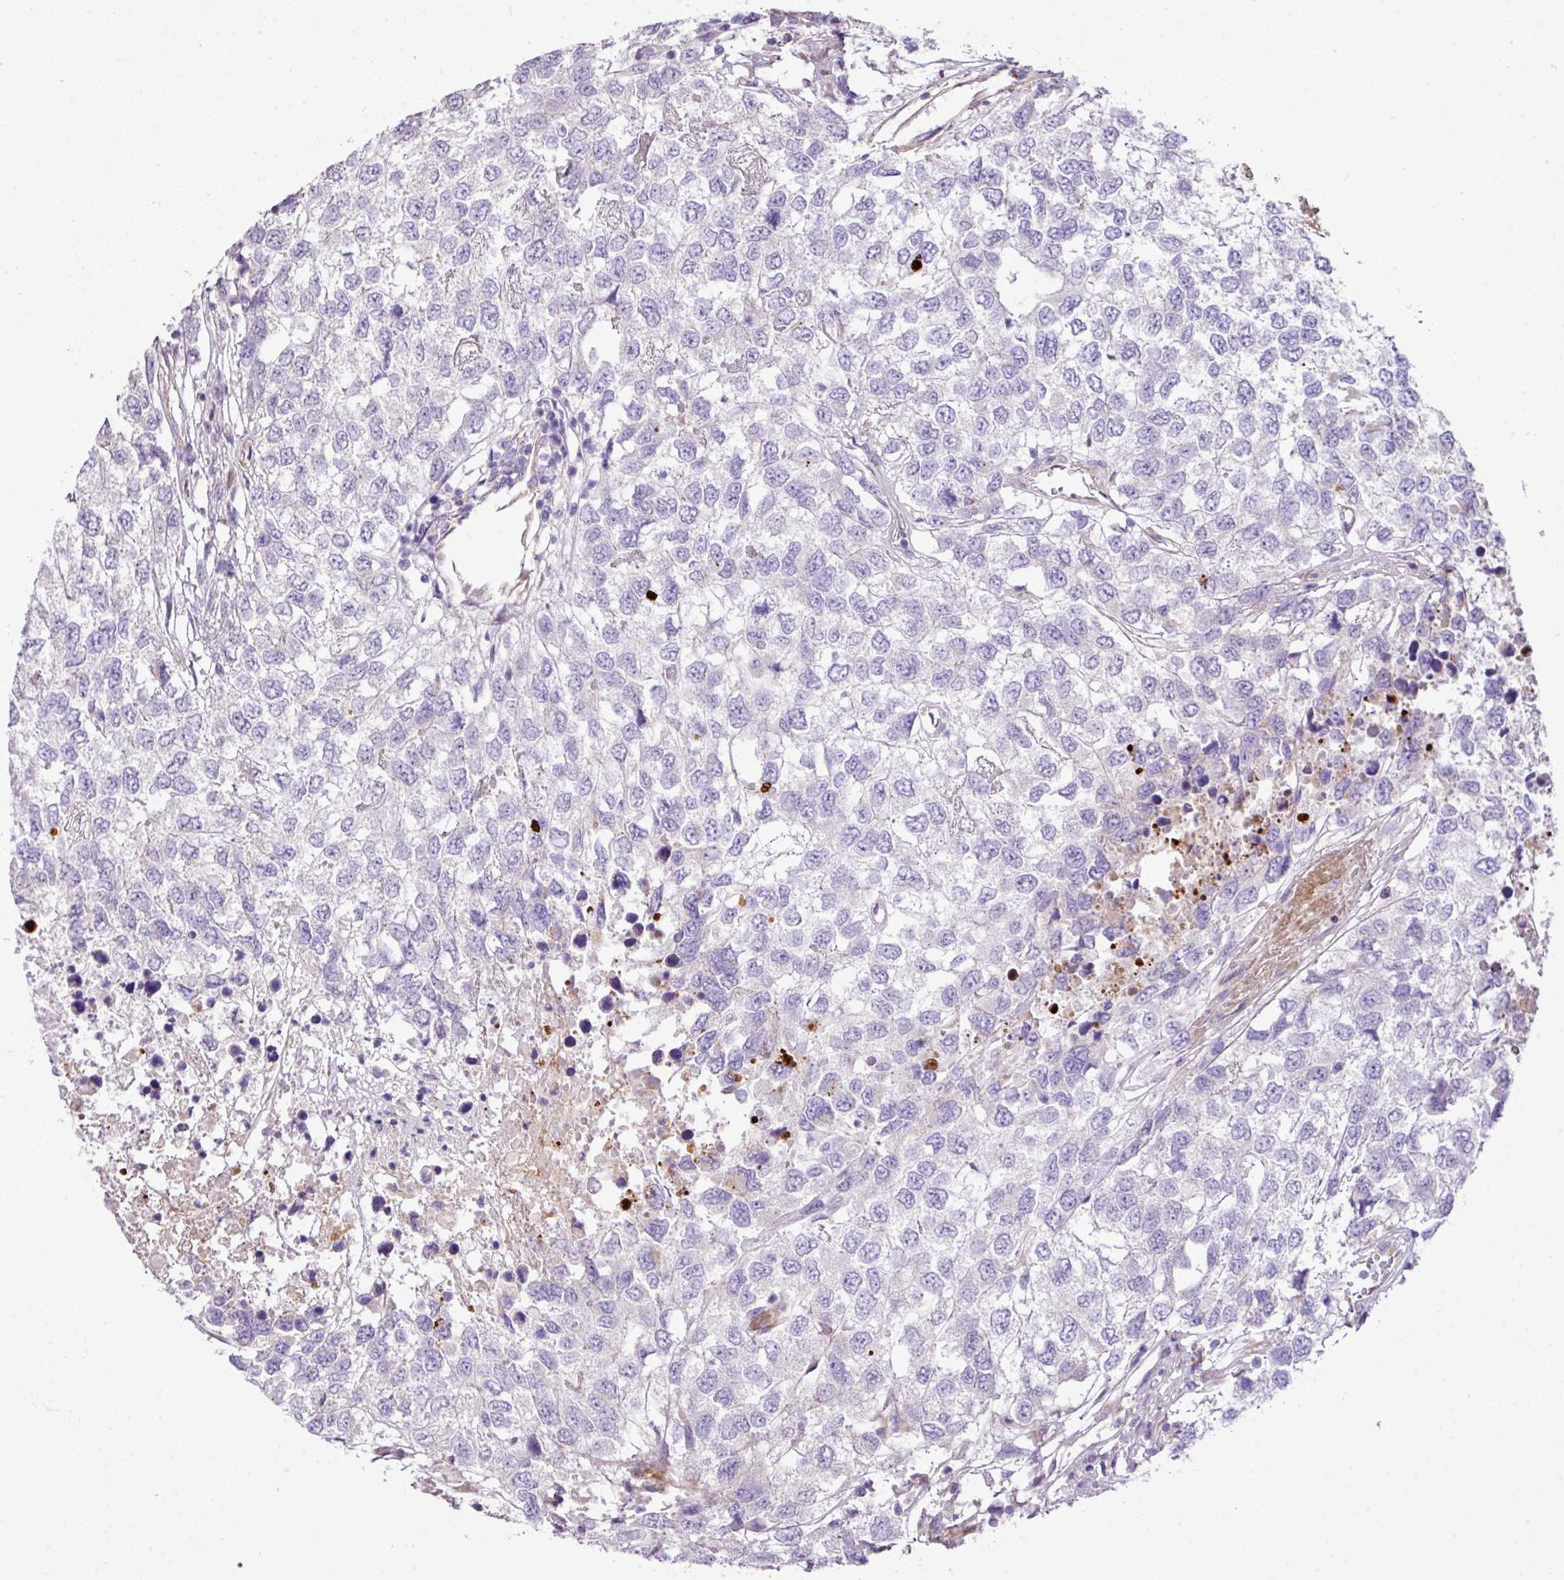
{"staining": {"intensity": "negative", "quantity": "none", "location": "none"}, "tissue": "testis cancer", "cell_type": "Tumor cells", "image_type": "cancer", "snomed": [{"axis": "morphology", "description": "Carcinoma, Embryonal, NOS"}, {"axis": "topography", "description": "Testis"}], "caption": "High power microscopy photomicrograph of an IHC image of embryonal carcinoma (testis), revealing no significant expression in tumor cells.", "gene": "CTXN2", "patient": {"sex": "male", "age": 83}}